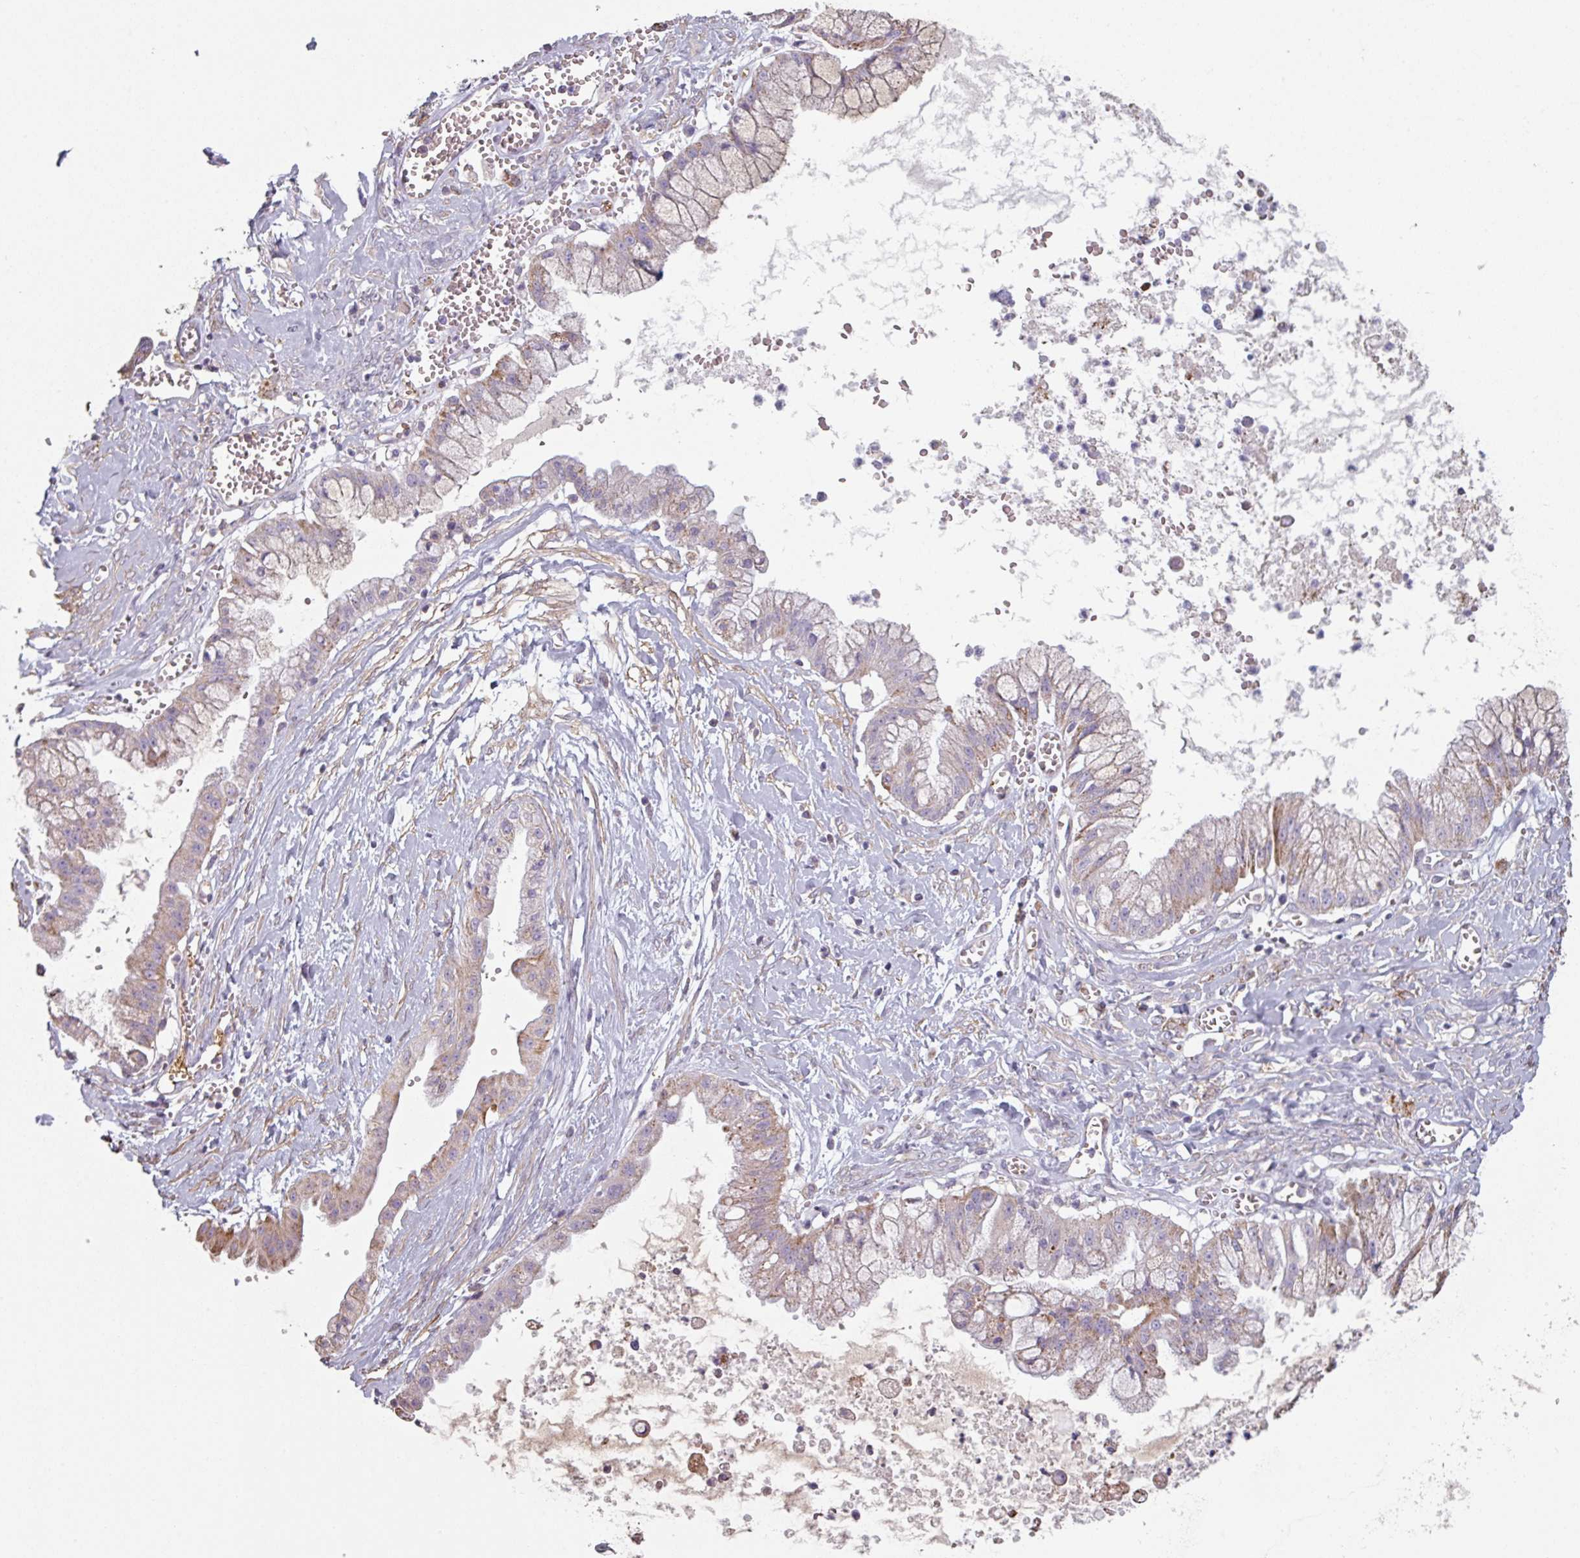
{"staining": {"intensity": "weak", "quantity": "<25%", "location": "cytoplasmic/membranous"}, "tissue": "ovarian cancer", "cell_type": "Tumor cells", "image_type": "cancer", "snomed": [{"axis": "morphology", "description": "Cystadenocarcinoma, mucinous, NOS"}, {"axis": "topography", "description": "Ovary"}], "caption": "Ovarian cancer (mucinous cystadenocarcinoma) was stained to show a protein in brown. There is no significant positivity in tumor cells.", "gene": "GSTA4", "patient": {"sex": "female", "age": 70}}